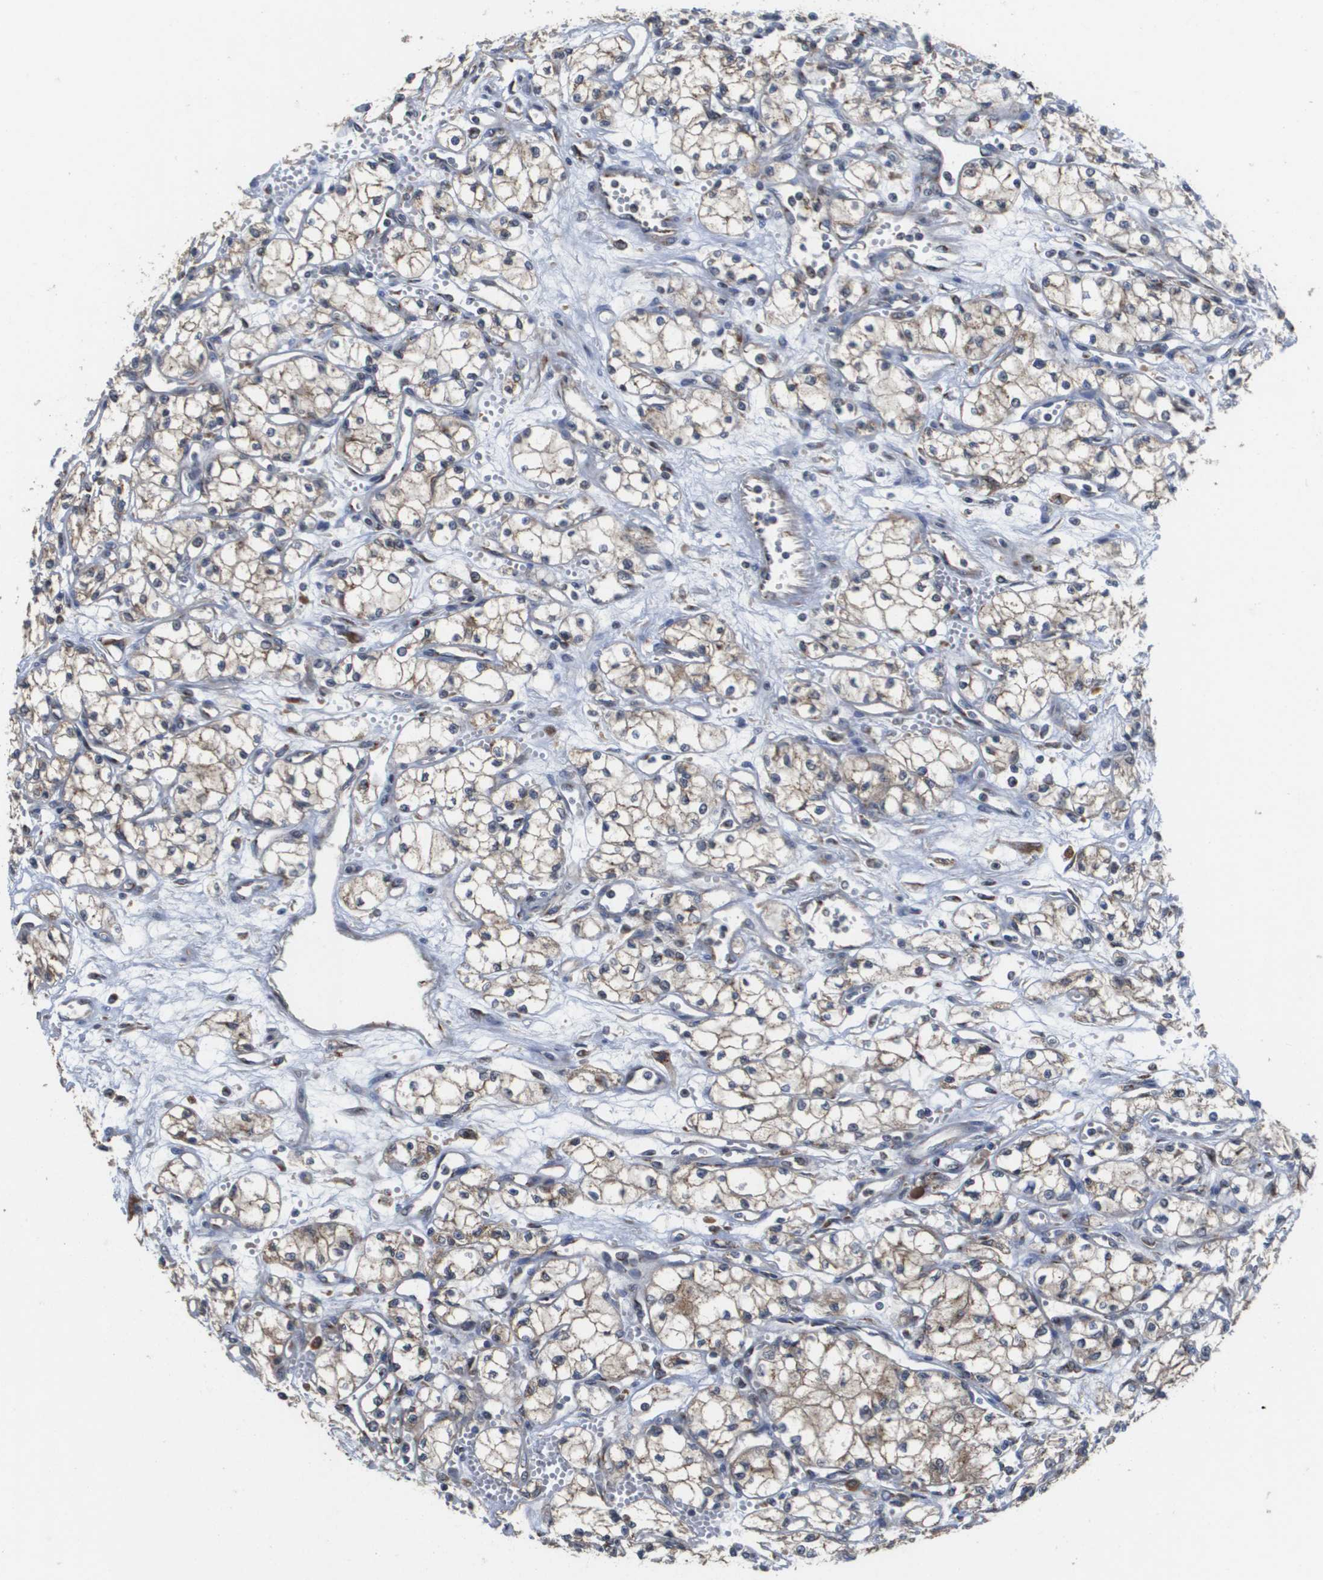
{"staining": {"intensity": "weak", "quantity": ">75%", "location": "cytoplasmic/membranous"}, "tissue": "renal cancer", "cell_type": "Tumor cells", "image_type": "cancer", "snomed": [{"axis": "morphology", "description": "Normal tissue, NOS"}, {"axis": "morphology", "description": "Adenocarcinoma, NOS"}, {"axis": "topography", "description": "Kidney"}], "caption": "Tumor cells demonstrate low levels of weak cytoplasmic/membranous expression in approximately >75% of cells in adenocarcinoma (renal). (Brightfield microscopy of DAB IHC at high magnification).", "gene": "PCK1", "patient": {"sex": "male", "age": 59}}